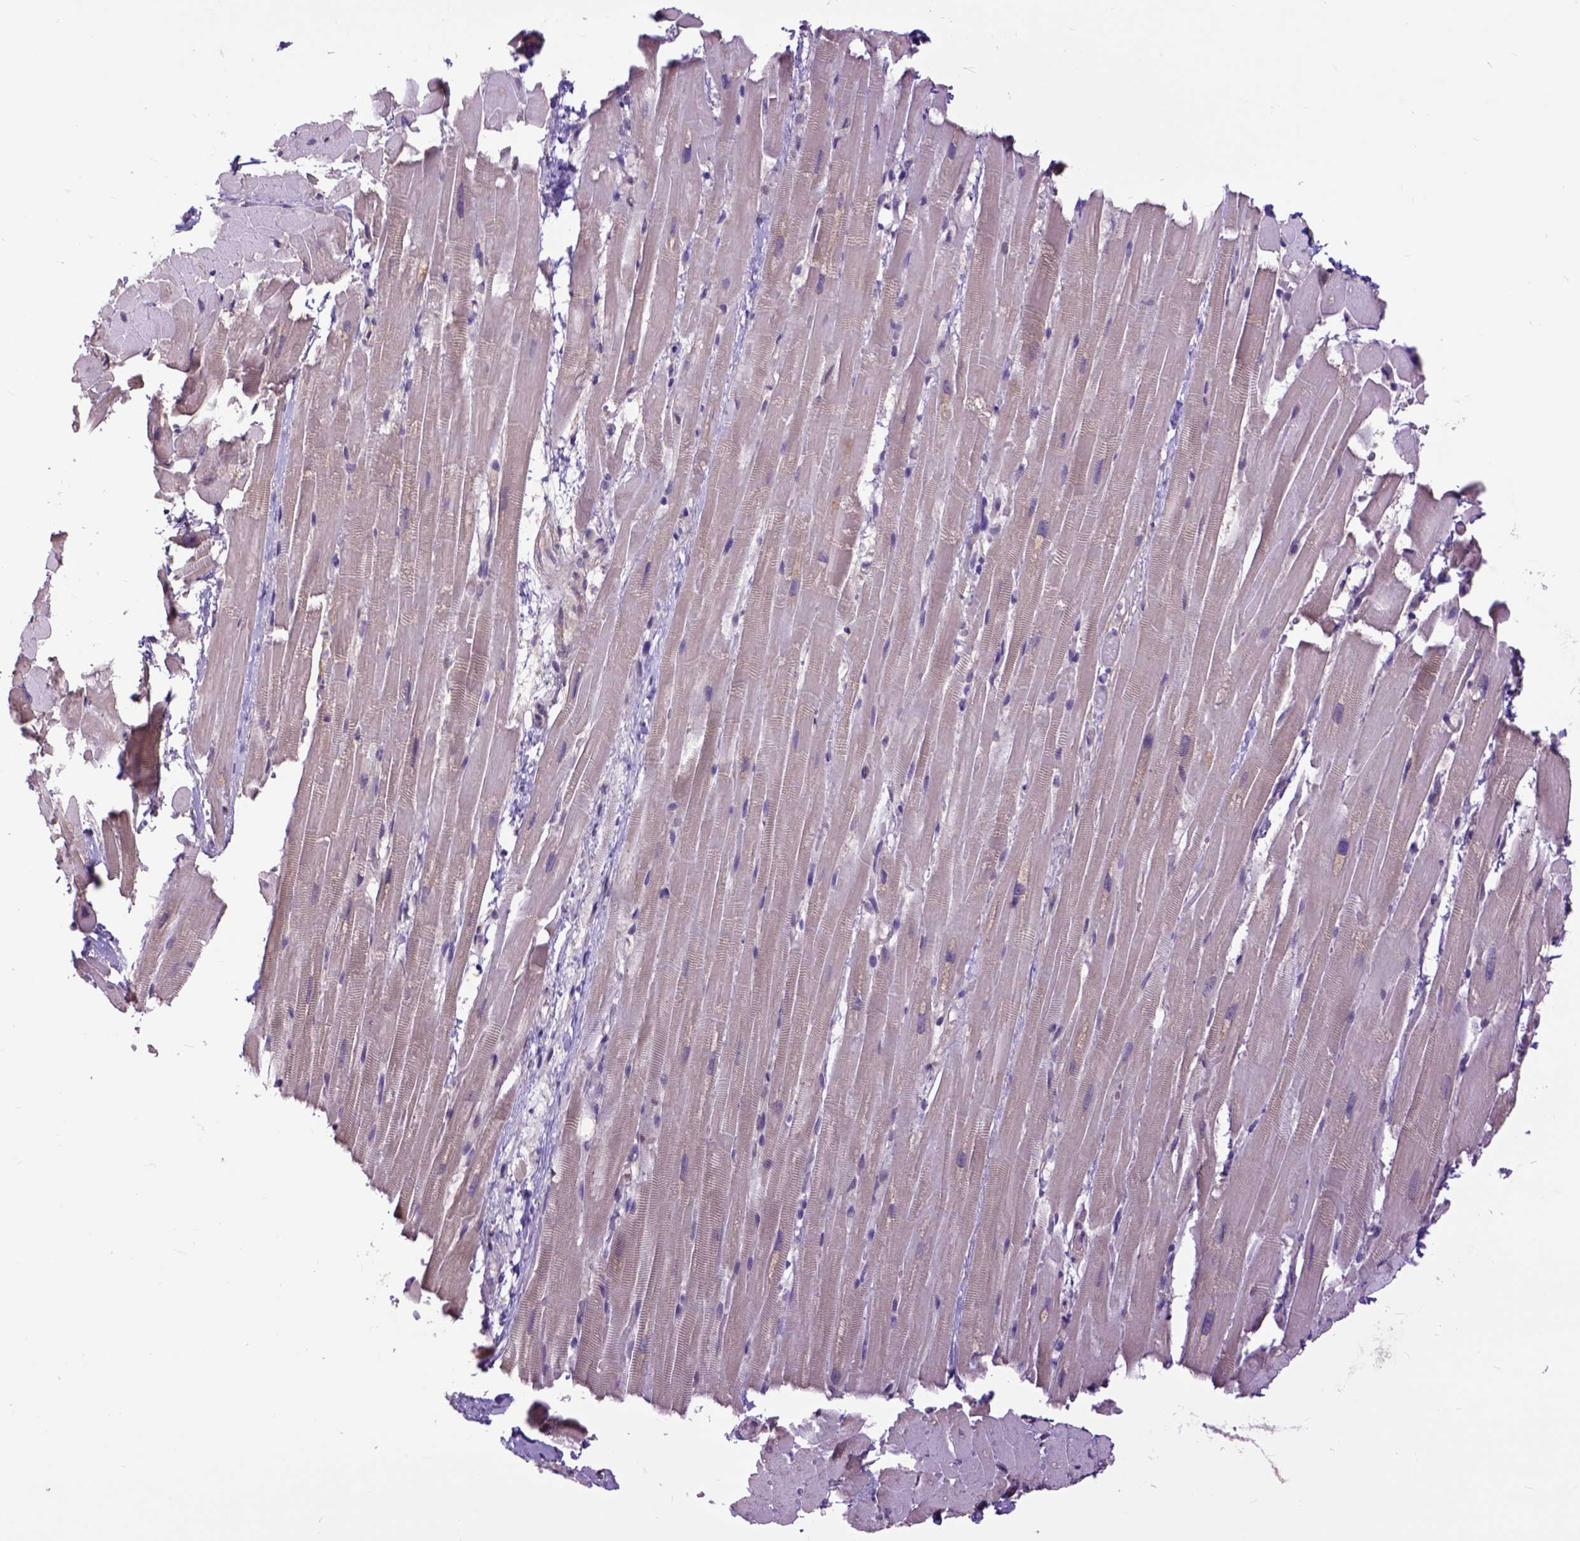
{"staining": {"intensity": "negative", "quantity": "none", "location": "none"}, "tissue": "heart muscle", "cell_type": "Cardiomyocytes", "image_type": "normal", "snomed": [{"axis": "morphology", "description": "Normal tissue, NOS"}, {"axis": "topography", "description": "Heart"}], "caption": "IHC of normal human heart muscle exhibits no staining in cardiomyocytes.", "gene": "ARL1", "patient": {"sex": "male", "age": 37}}